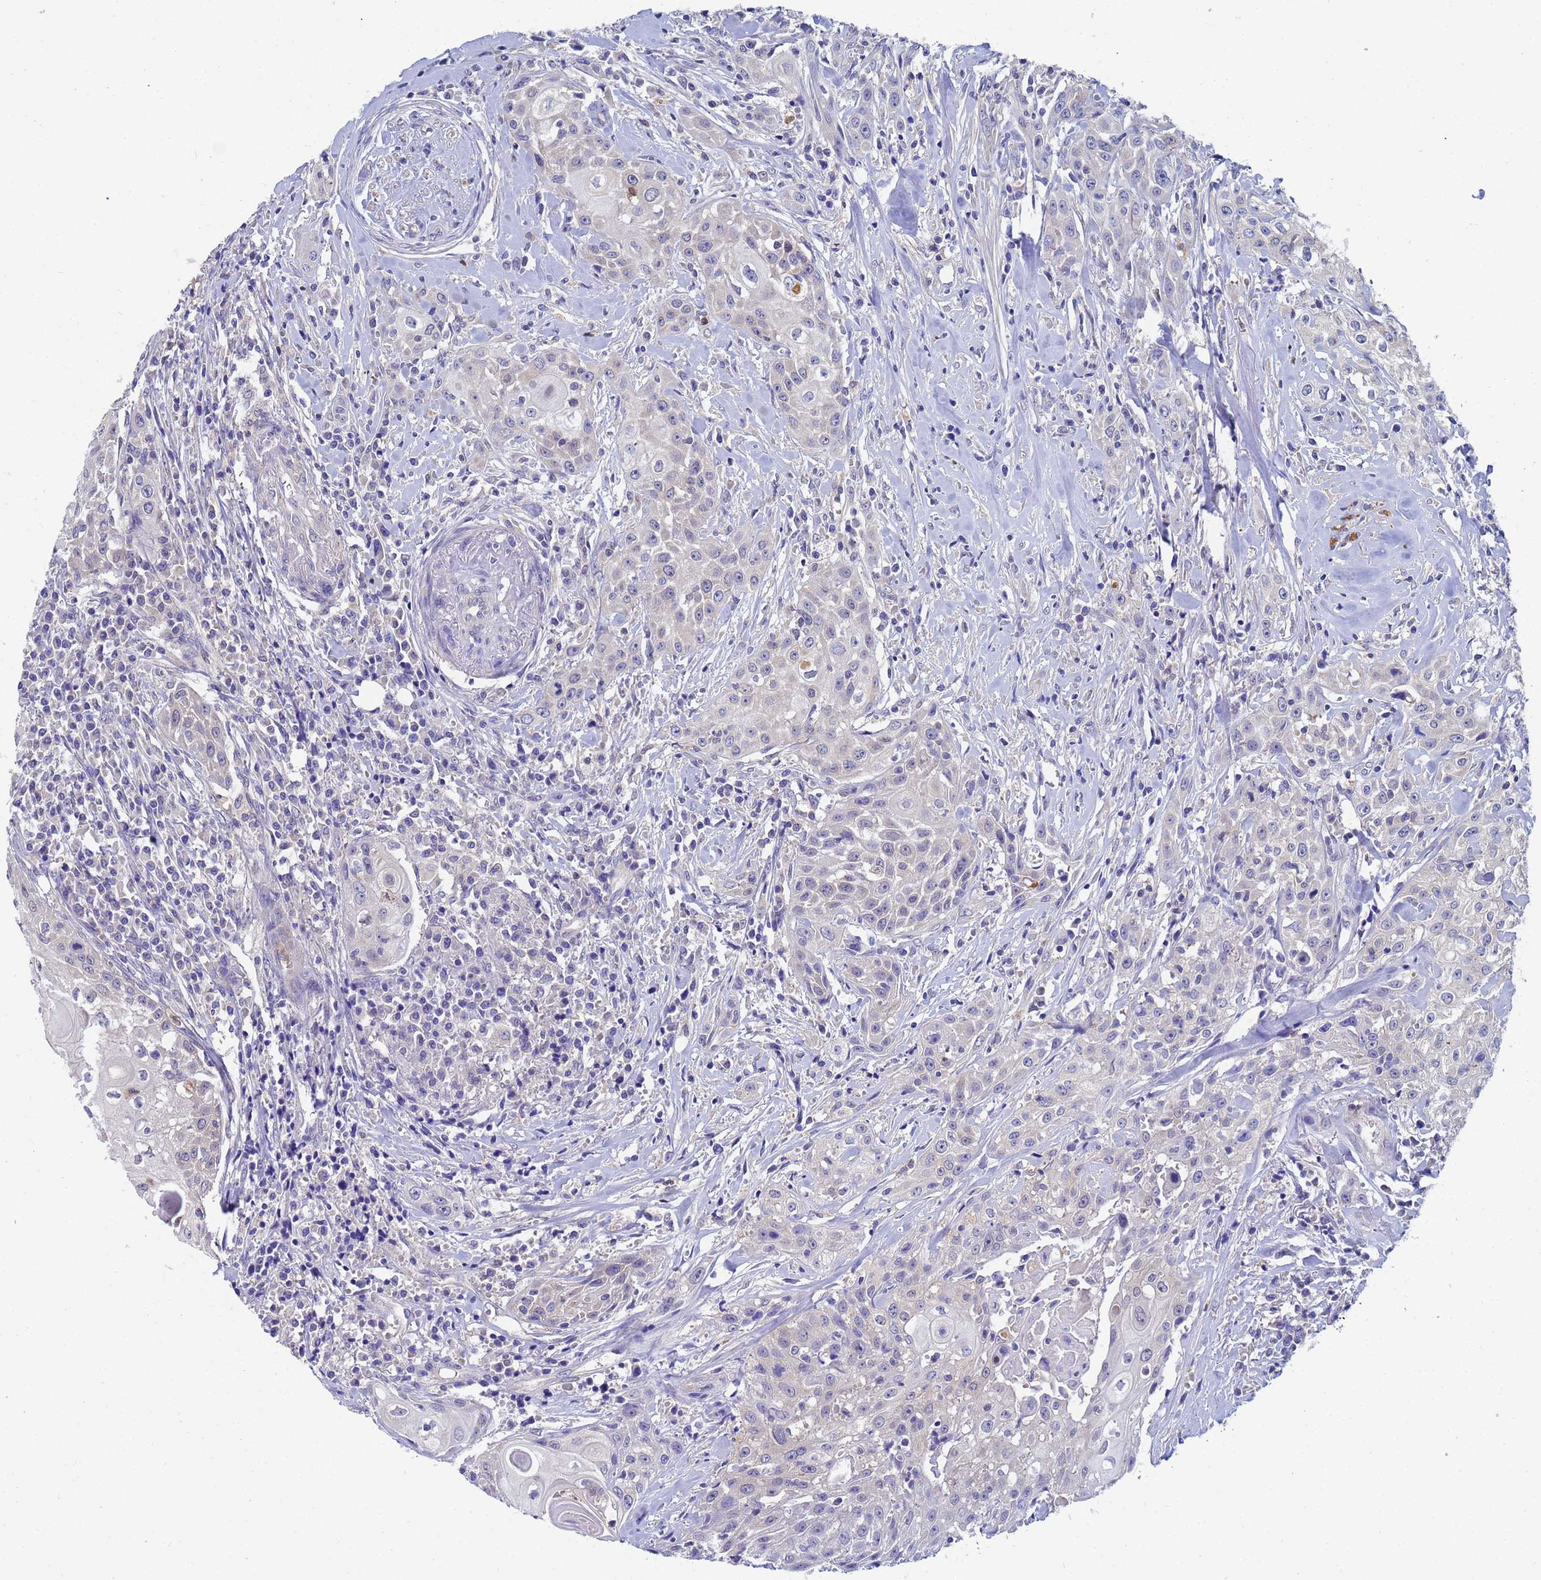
{"staining": {"intensity": "weak", "quantity": "<25%", "location": "cytoplasmic/membranous"}, "tissue": "head and neck cancer", "cell_type": "Tumor cells", "image_type": "cancer", "snomed": [{"axis": "morphology", "description": "Squamous cell carcinoma, NOS"}, {"axis": "topography", "description": "Oral tissue"}, {"axis": "topography", "description": "Head-Neck"}], "caption": "Immunohistochemical staining of head and neck cancer exhibits no significant staining in tumor cells.", "gene": "TTLL11", "patient": {"sex": "female", "age": 82}}